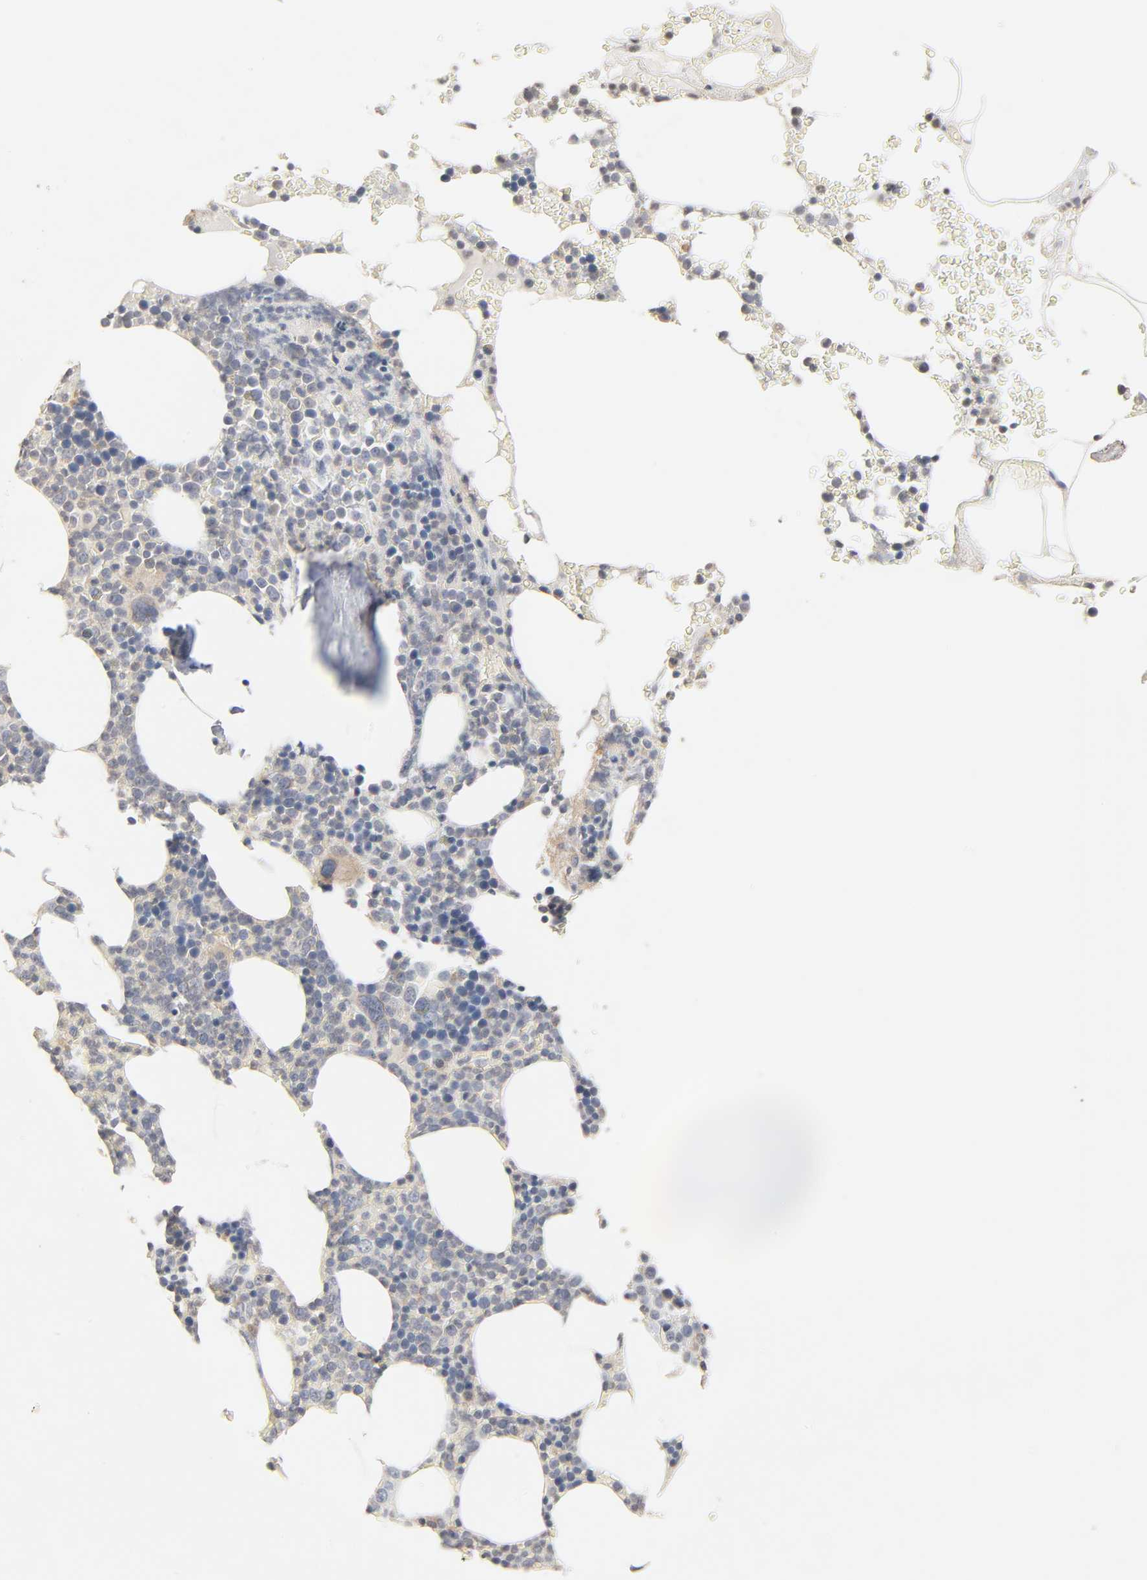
{"staining": {"intensity": "weak", "quantity": "25%-75%", "location": "cytoplasmic/membranous"}, "tissue": "bone marrow", "cell_type": "Hematopoietic cells", "image_type": "normal", "snomed": [{"axis": "morphology", "description": "Normal tissue, NOS"}, {"axis": "topography", "description": "Bone marrow"}], "caption": "Weak cytoplasmic/membranous expression for a protein is seen in approximately 25%-75% of hematopoietic cells of unremarkable bone marrow using IHC.", "gene": "CLEC4E", "patient": {"sex": "female", "age": 66}}